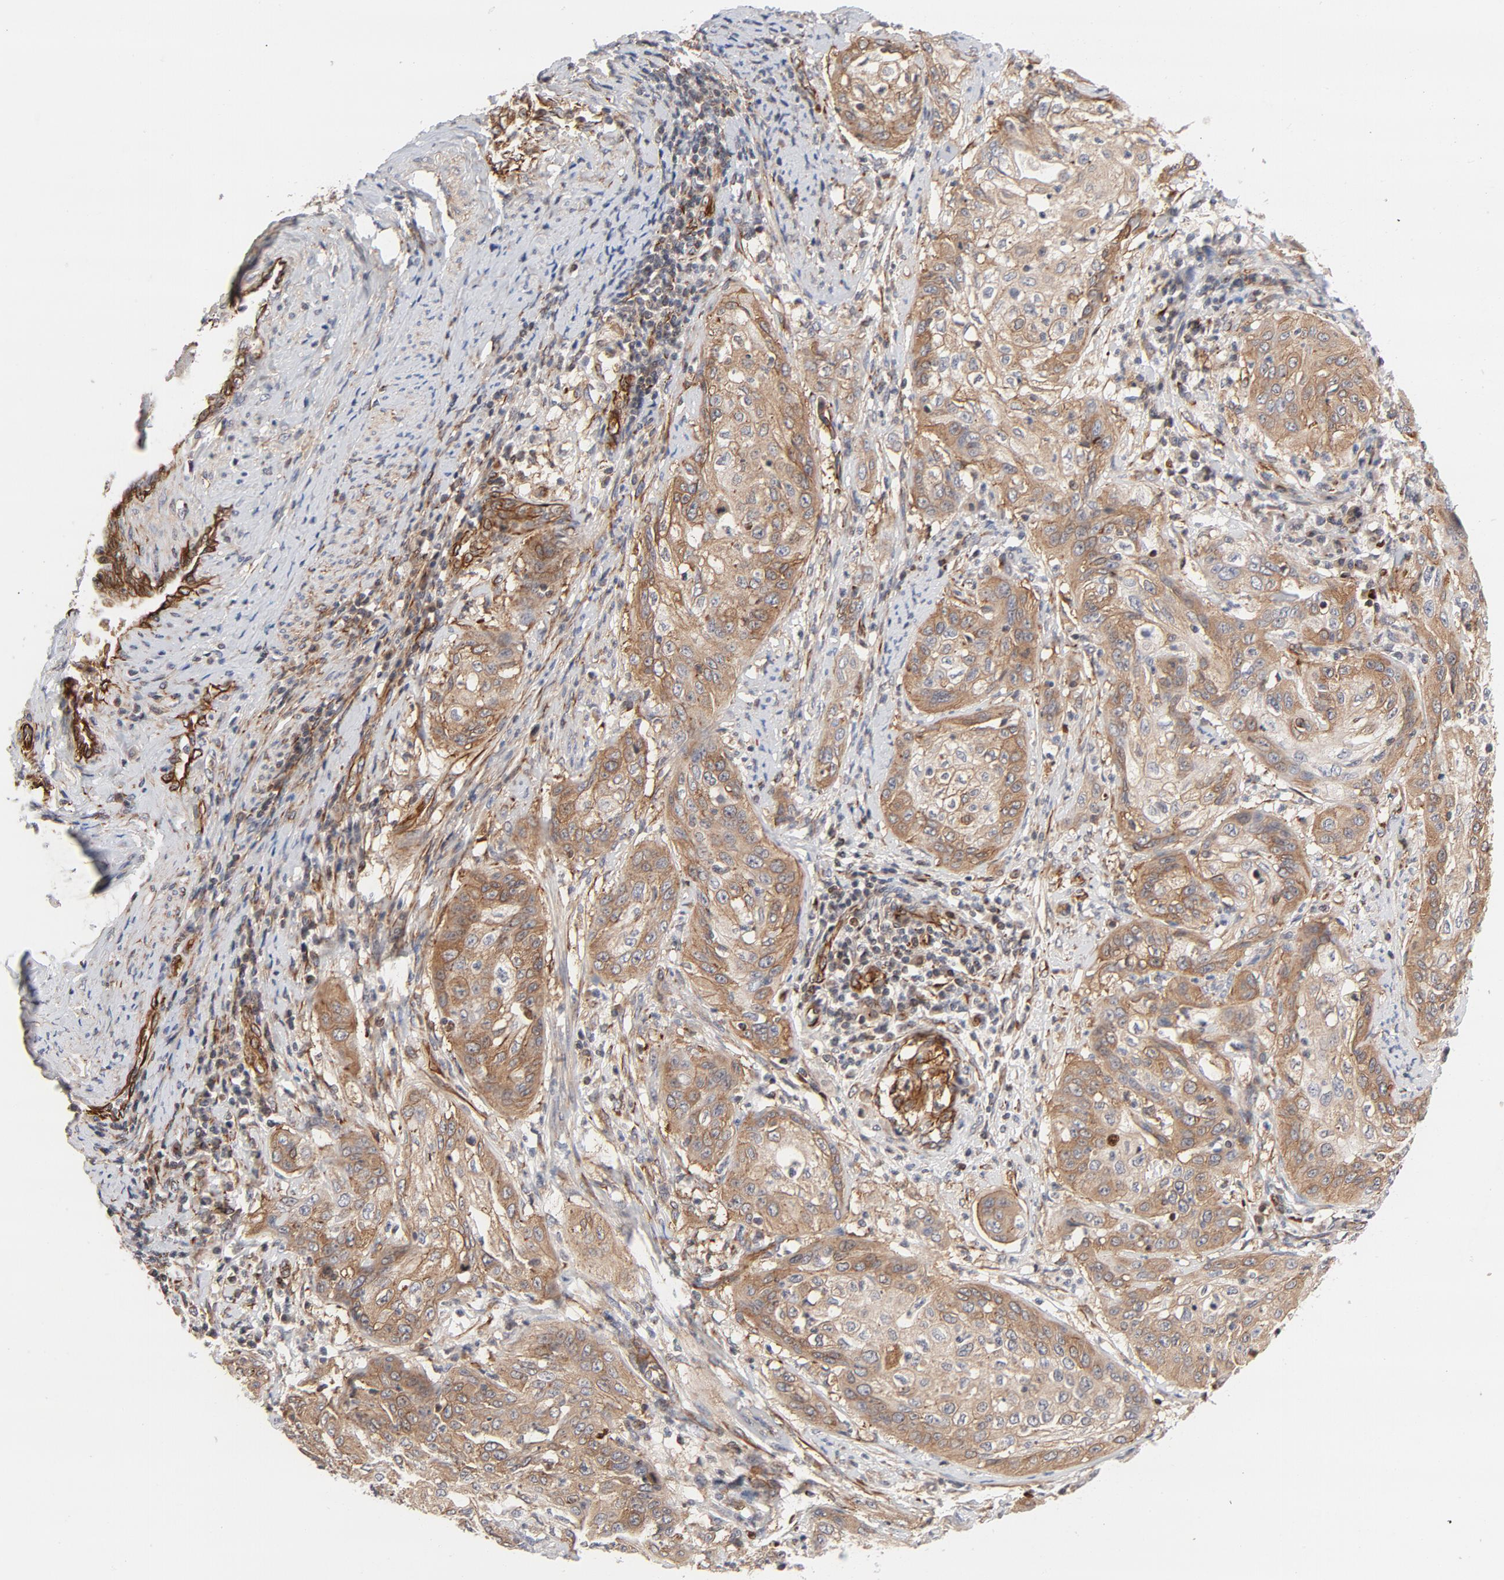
{"staining": {"intensity": "moderate", "quantity": ">75%", "location": "cytoplasmic/membranous"}, "tissue": "cervical cancer", "cell_type": "Tumor cells", "image_type": "cancer", "snomed": [{"axis": "morphology", "description": "Squamous cell carcinoma, NOS"}, {"axis": "topography", "description": "Cervix"}], "caption": "Approximately >75% of tumor cells in human squamous cell carcinoma (cervical) reveal moderate cytoplasmic/membranous protein staining as visualized by brown immunohistochemical staining.", "gene": "DNAAF2", "patient": {"sex": "female", "age": 41}}